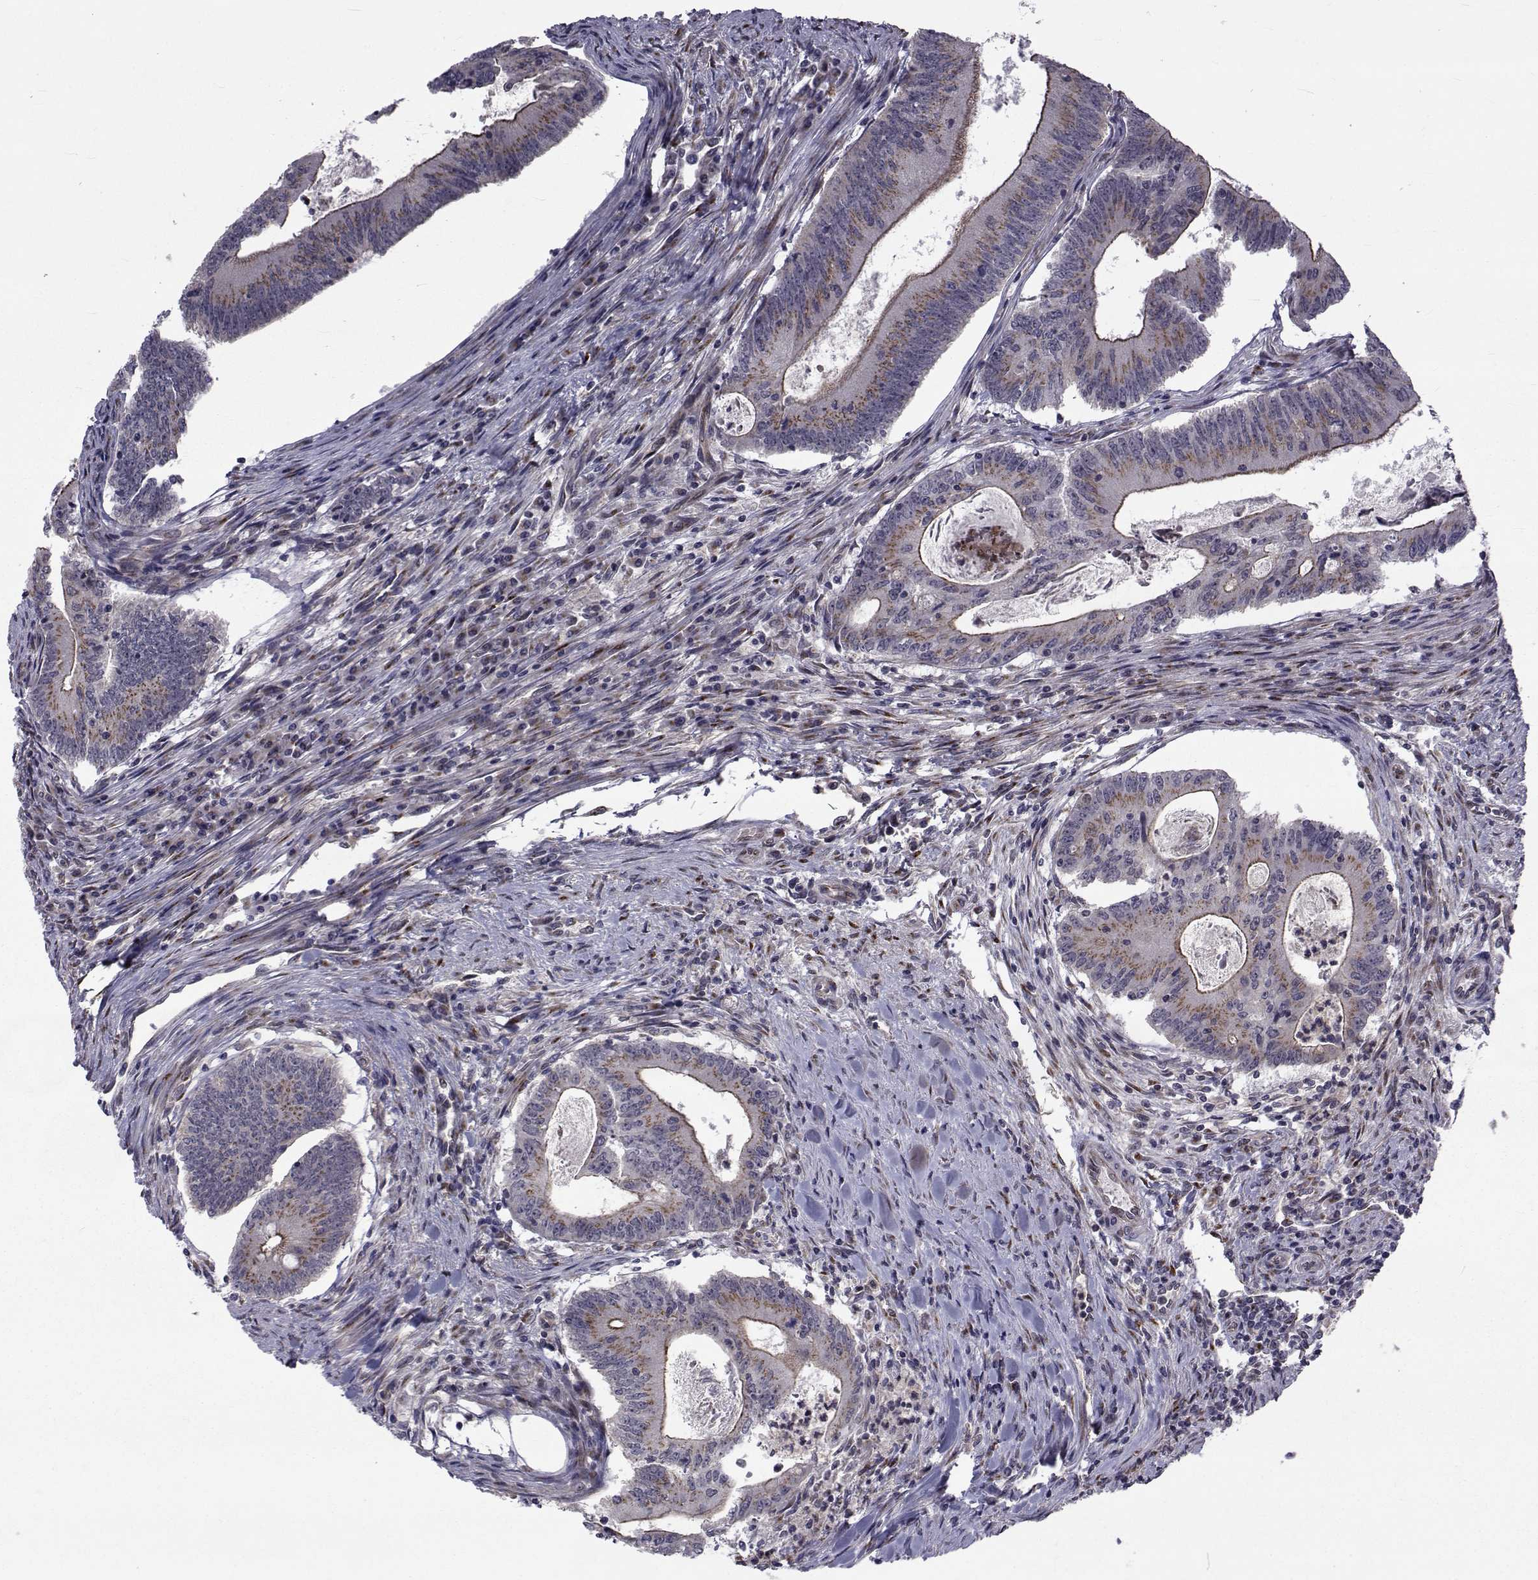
{"staining": {"intensity": "moderate", "quantity": "25%-75%", "location": "cytoplasmic/membranous"}, "tissue": "colorectal cancer", "cell_type": "Tumor cells", "image_type": "cancer", "snomed": [{"axis": "morphology", "description": "Adenocarcinoma, NOS"}, {"axis": "topography", "description": "Colon"}], "caption": "Immunohistochemistry micrograph of colorectal cancer (adenocarcinoma) stained for a protein (brown), which exhibits medium levels of moderate cytoplasmic/membranous staining in approximately 25%-75% of tumor cells.", "gene": "ATP6V1C2", "patient": {"sex": "female", "age": 70}}